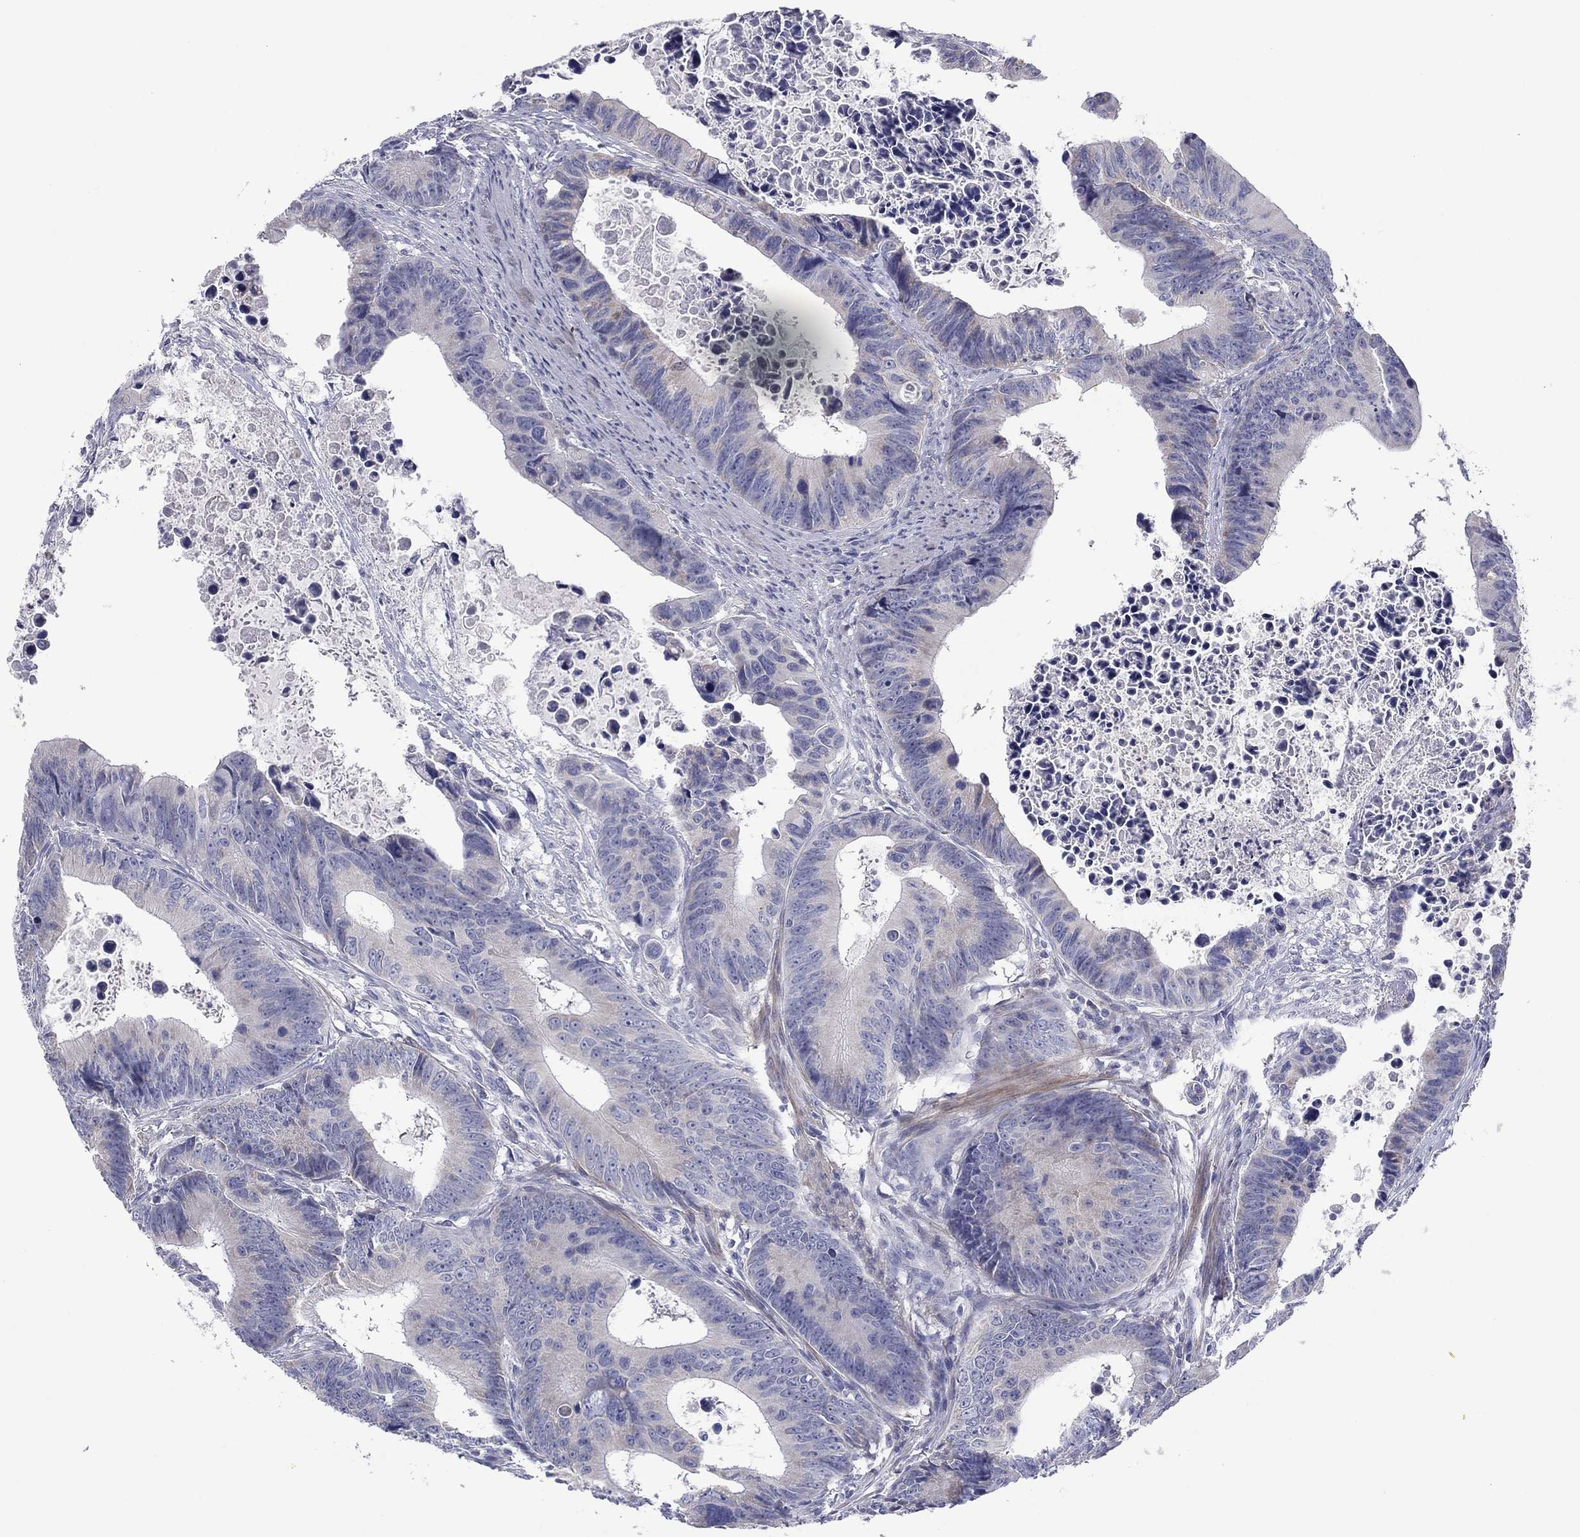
{"staining": {"intensity": "weak", "quantity": "<25%", "location": "cytoplasmic/membranous"}, "tissue": "colorectal cancer", "cell_type": "Tumor cells", "image_type": "cancer", "snomed": [{"axis": "morphology", "description": "Adenocarcinoma, NOS"}, {"axis": "topography", "description": "Colon"}], "caption": "Tumor cells show no significant protein expression in adenocarcinoma (colorectal).", "gene": "FRK", "patient": {"sex": "female", "age": 87}}